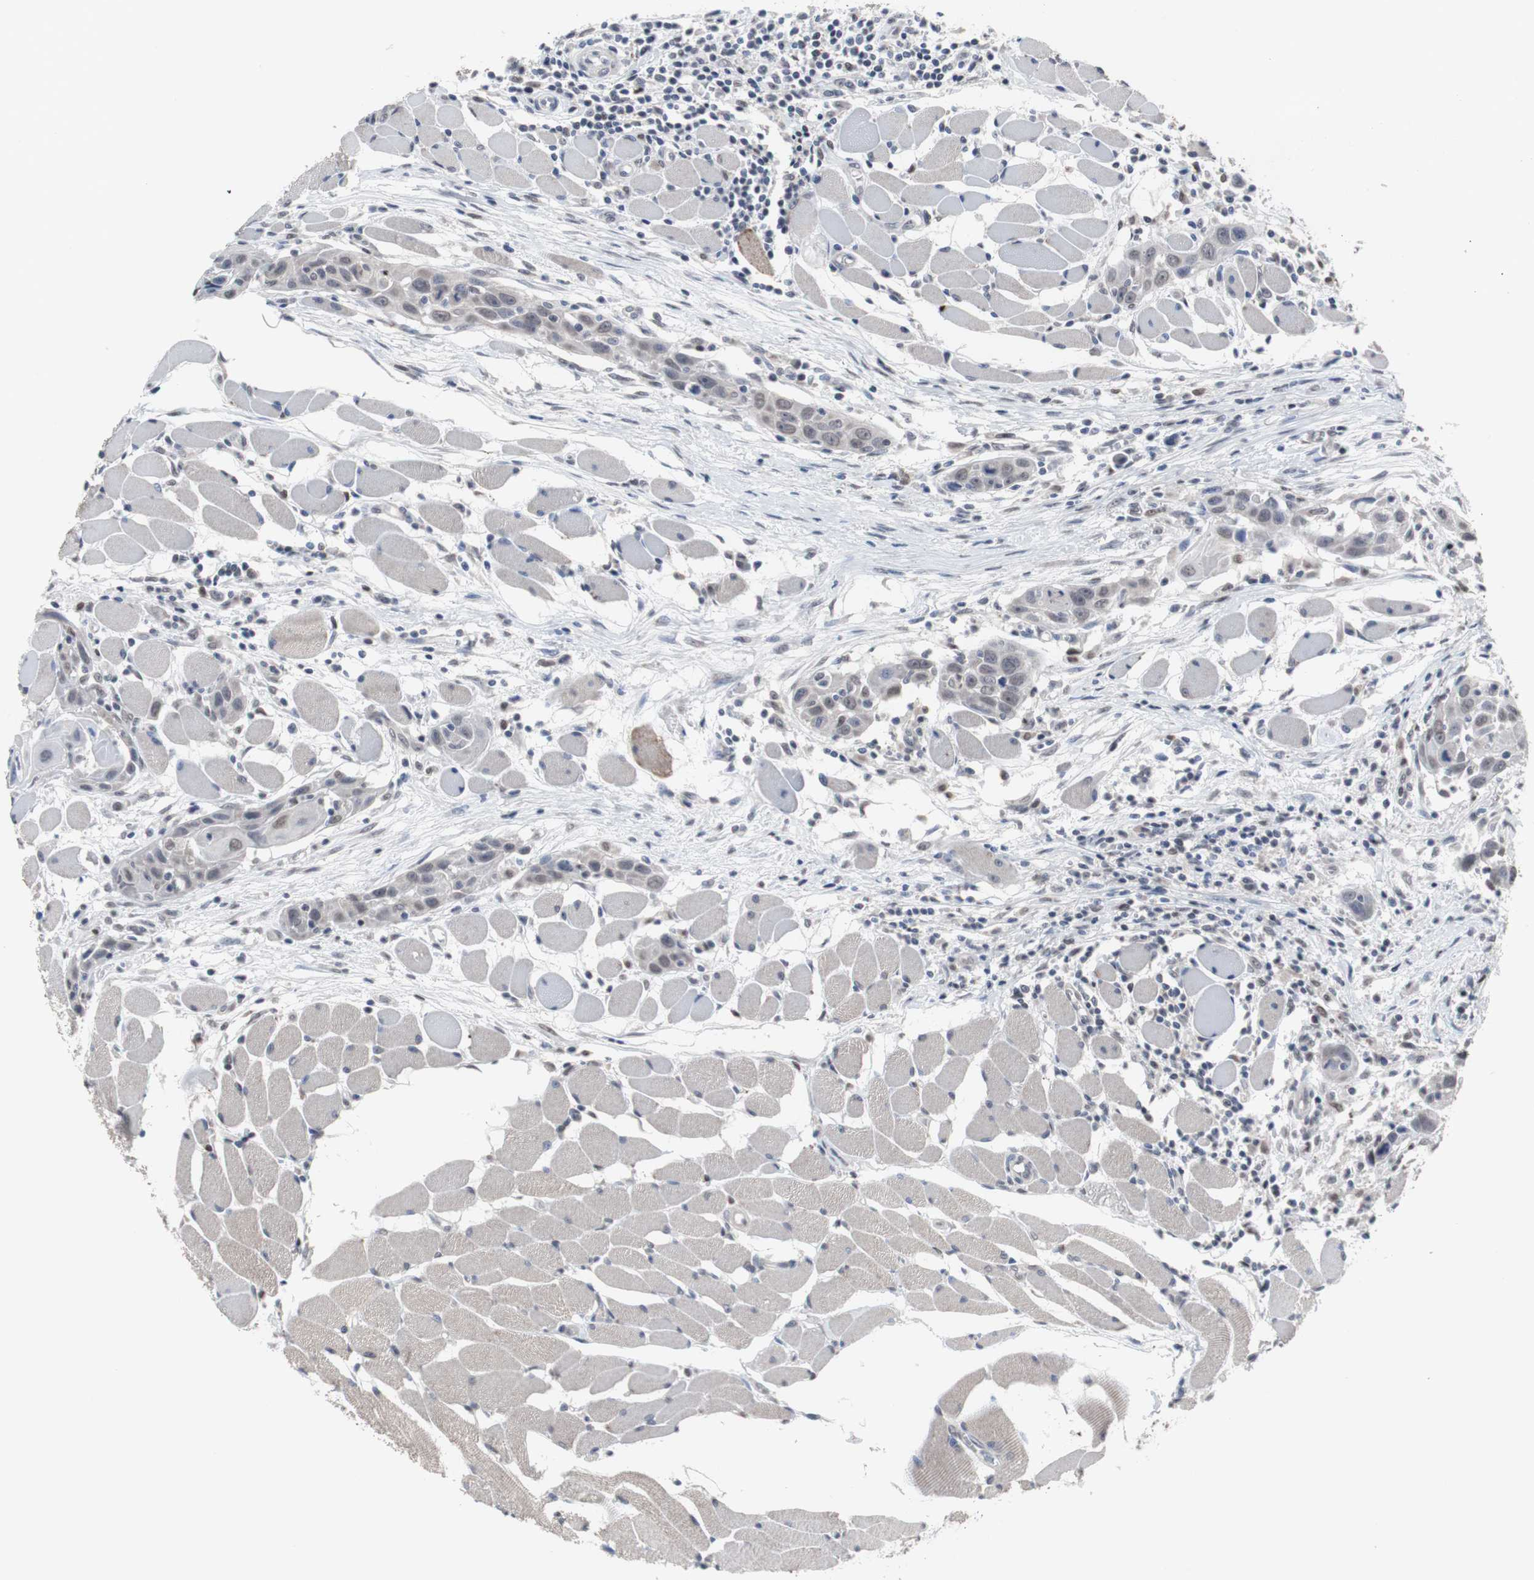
{"staining": {"intensity": "negative", "quantity": "none", "location": "none"}, "tissue": "head and neck cancer", "cell_type": "Tumor cells", "image_type": "cancer", "snomed": [{"axis": "morphology", "description": "Squamous cell carcinoma, NOS"}, {"axis": "topography", "description": "Oral tissue"}, {"axis": "topography", "description": "Head-Neck"}], "caption": "Immunohistochemical staining of human squamous cell carcinoma (head and neck) displays no significant staining in tumor cells. Brightfield microscopy of immunohistochemistry stained with DAB (brown) and hematoxylin (blue), captured at high magnification.", "gene": "RBM47", "patient": {"sex": "female", "age": 50}}